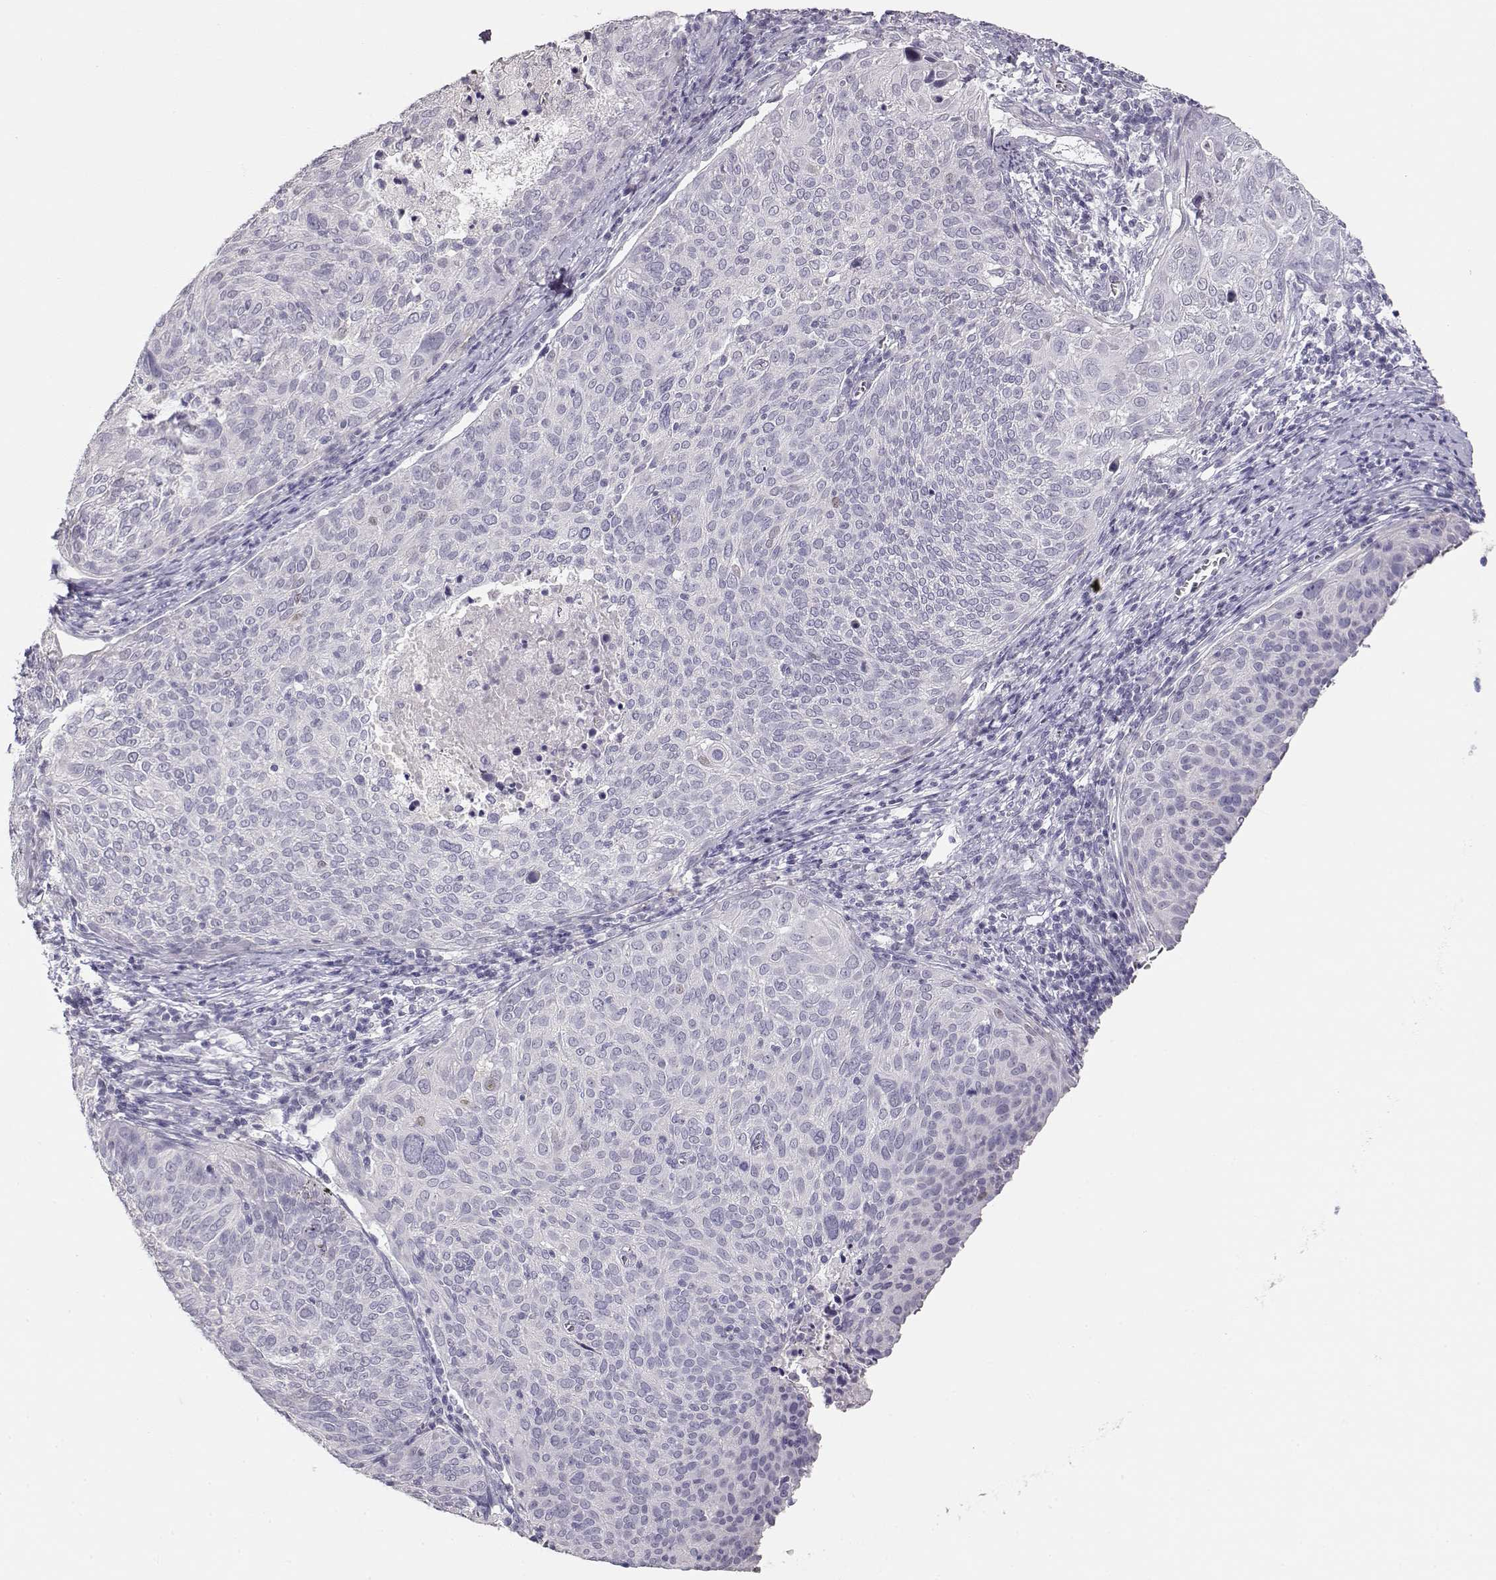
{"staining": {"intensity": "negative", "quantity": "none", "location": "none"}, "tissue": "cervical cancer", "cell_type": "Tumor cells", "image_type": "cancer", "snomed": [{"axis": "morphology", "description": "Squamous cell carcinoma, NOS"}, {"axis": "topography", "description": "Cervix"}], "caption": "Immunohistochemistry (IHC) image of neoplastic tissue: human squamous cell carcinoma (cervical) stained with DAB (3,3'-diaminobenzidine) exhibits no significant protein positivity in tumor cells.", "gene": "MAGEC1", "patient": {"sex": "female", "age": 39}}